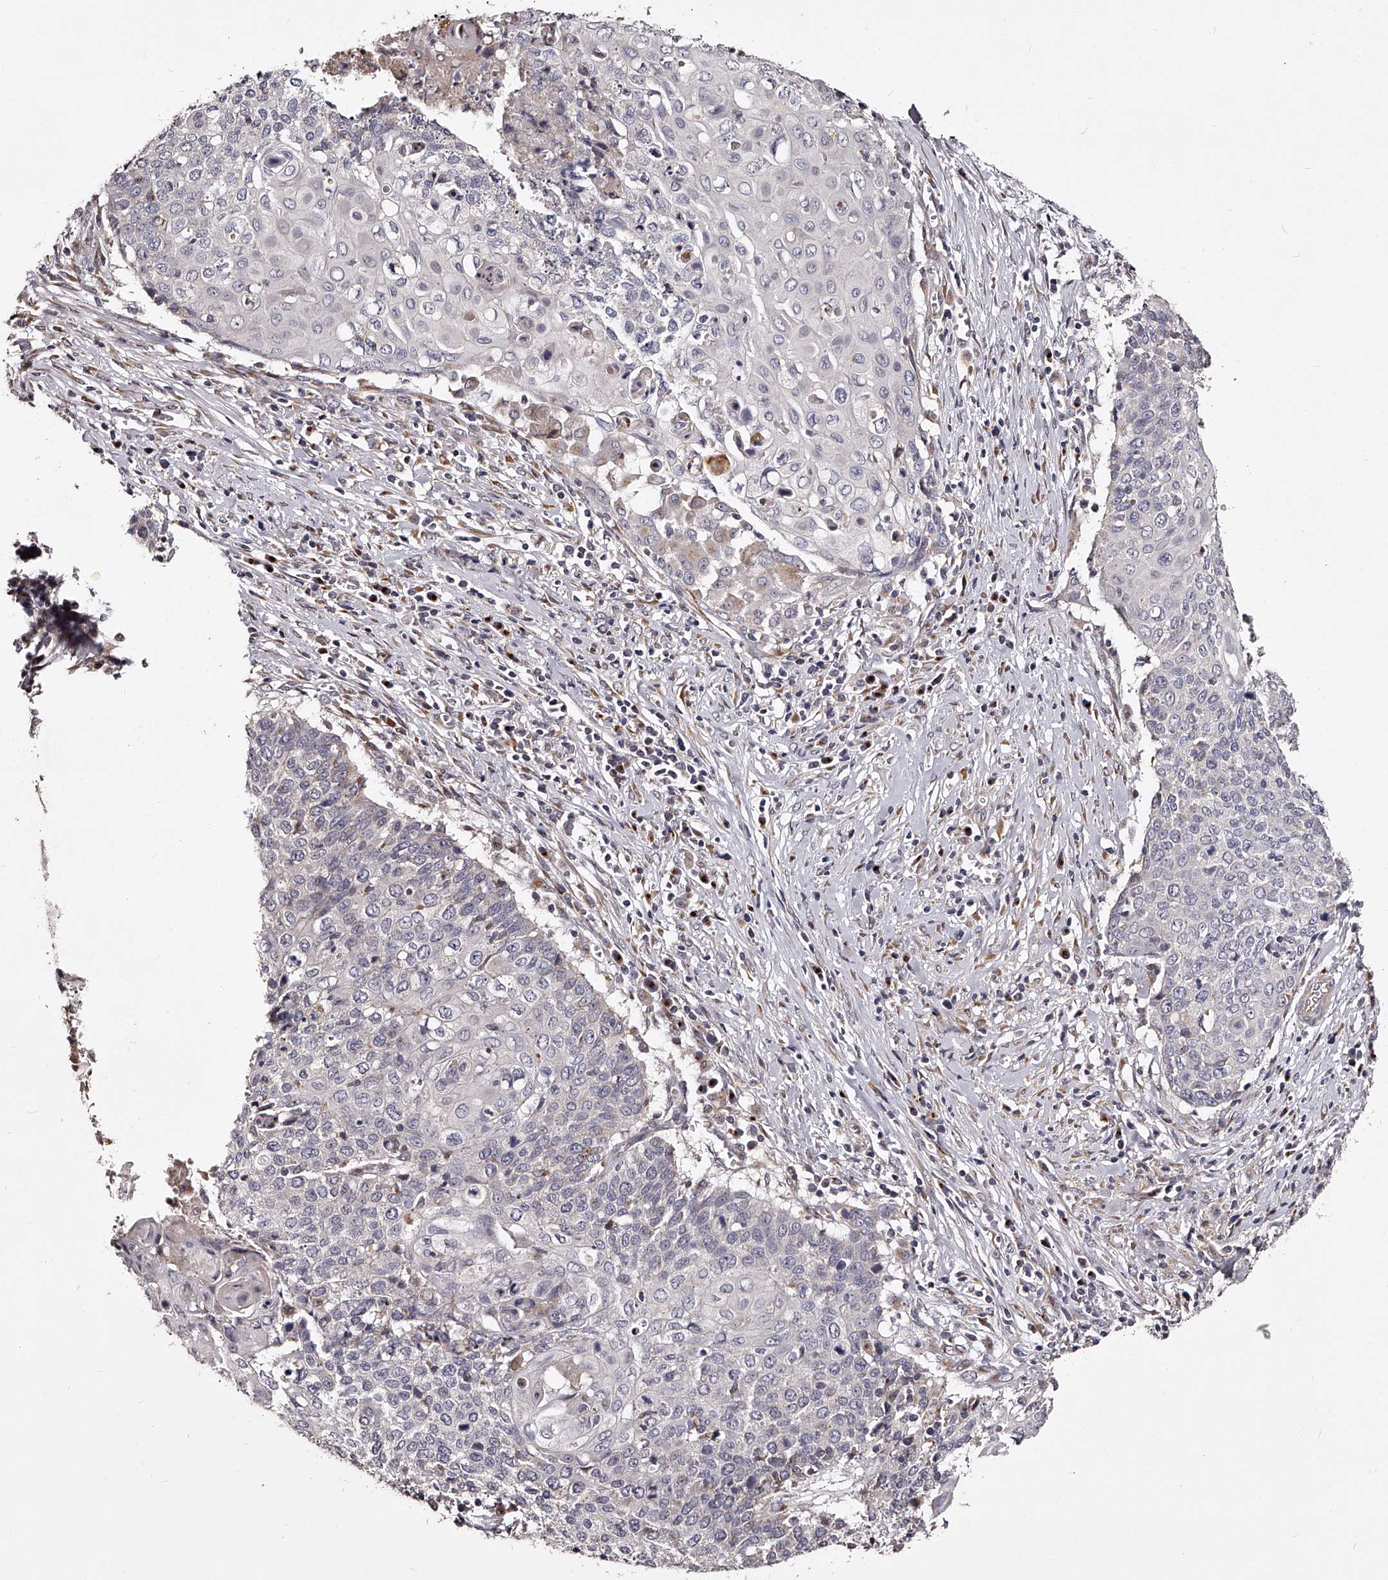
{"staining": {"intensity": "negative", "quantity": "none", "location": "none"}, "tissue": "cervical cancer", "cell_type": "Tumor cells", "image_type": "cancer", "snomed": [{"axis": "morphology", "description": "Squamous cell carcinoma, NOS"}, {"axis": "topography", "description": "Cervix"}], "caption": "Tumor cells show no significant protein staining in cervical cancer.", "gene": "RSC1A1", "patient": {"sex": "female", "age": 39}}